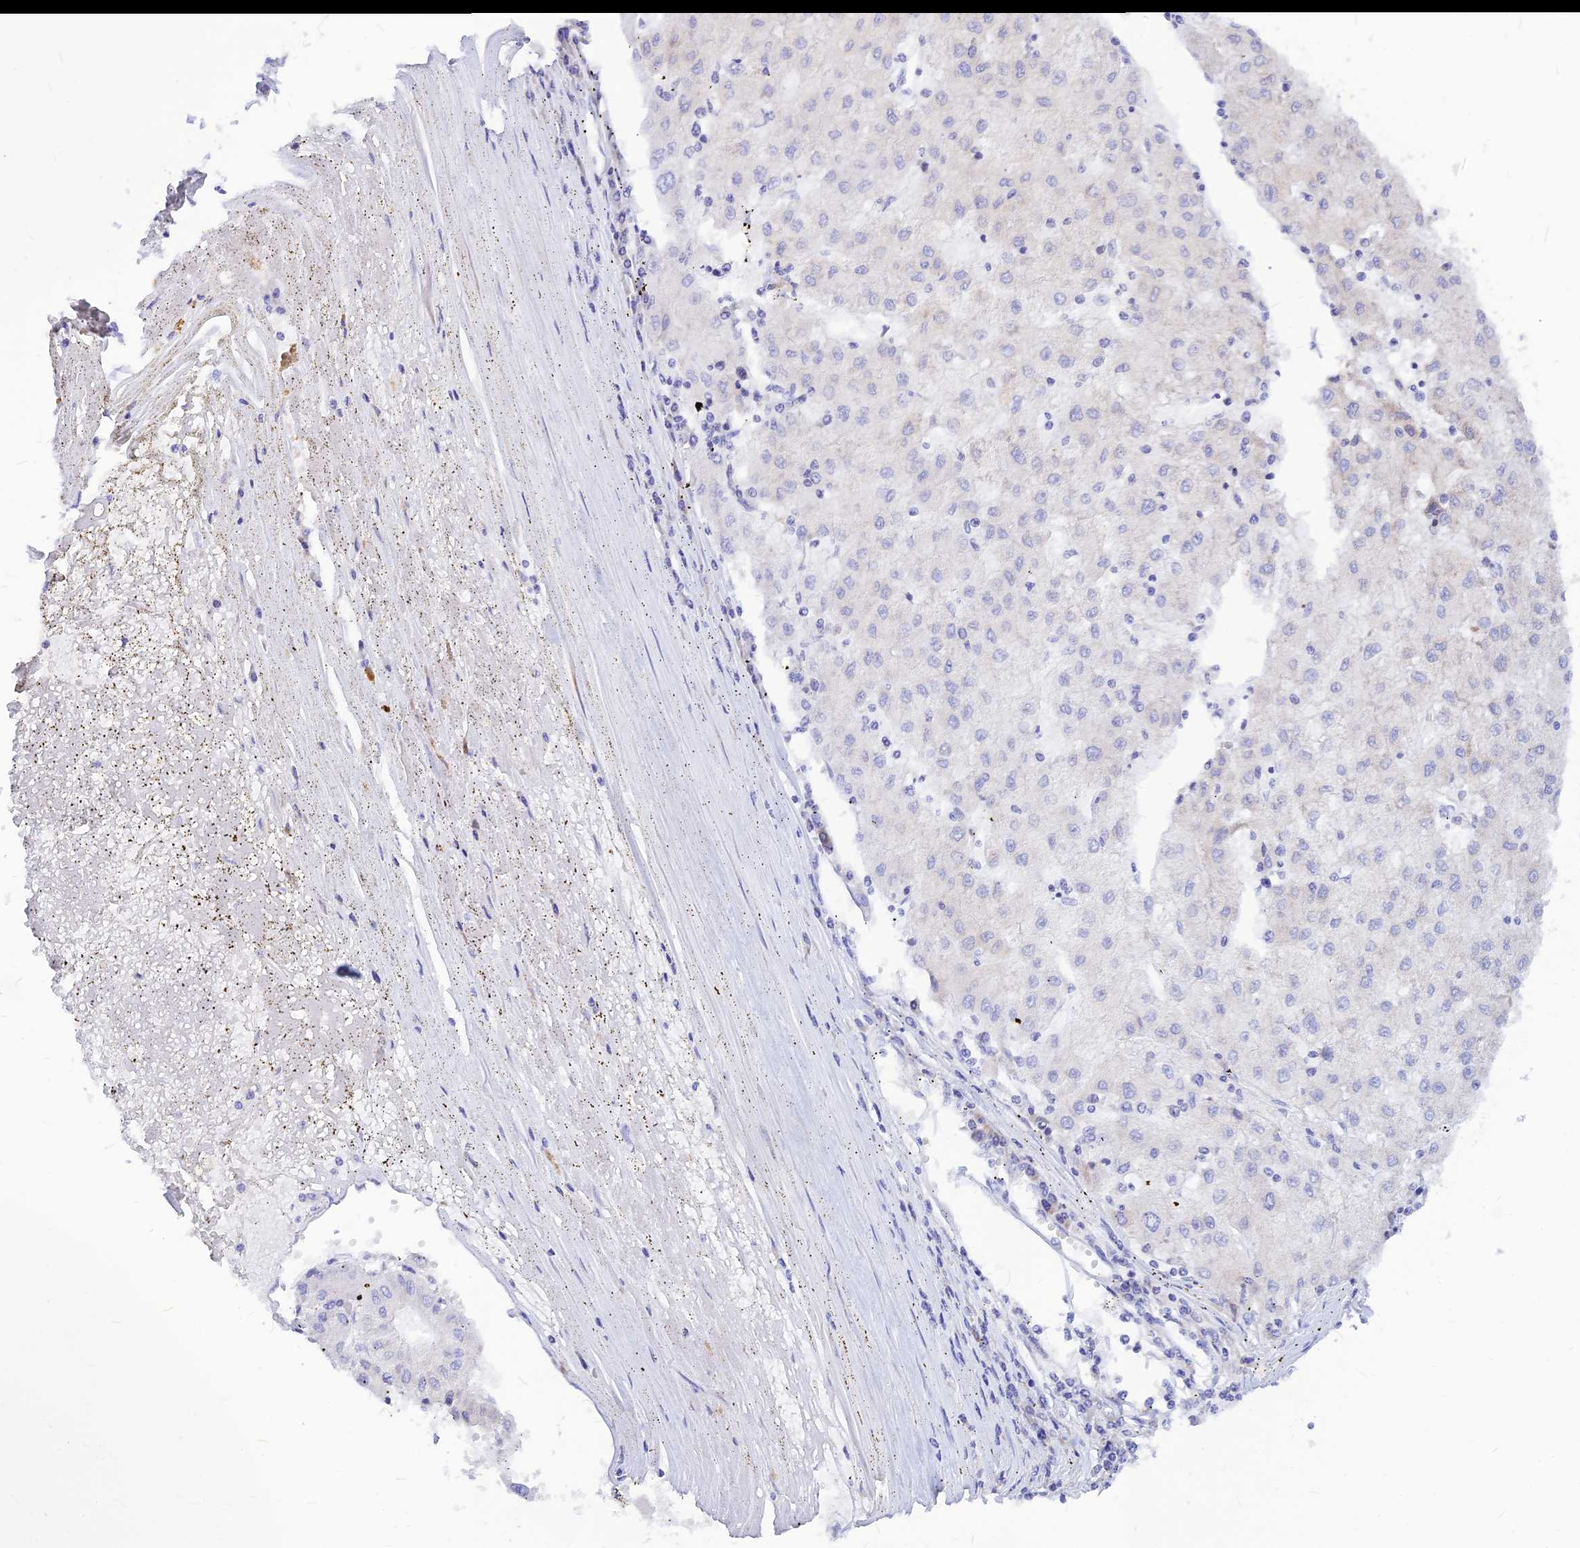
{"staining": {"intensity": "negative", "quantity": "none", "location": "none"}, "tissue": "liver cancer", "cell_type": "Tumor cells", "image_type": "cancer", "snomed": [{"axis": "morphology", "description": "Carcinoma, Hepatocellular, NOS"}, {"axis": "topography", "description": "Liver"}], "caption": "This is an IHC micrograph of liver cancer (hepatocellular carcinoma). There is no staining in tumor cells.", "gene": "CNOT6", "patient": {"sex": "male", "age": 72}}